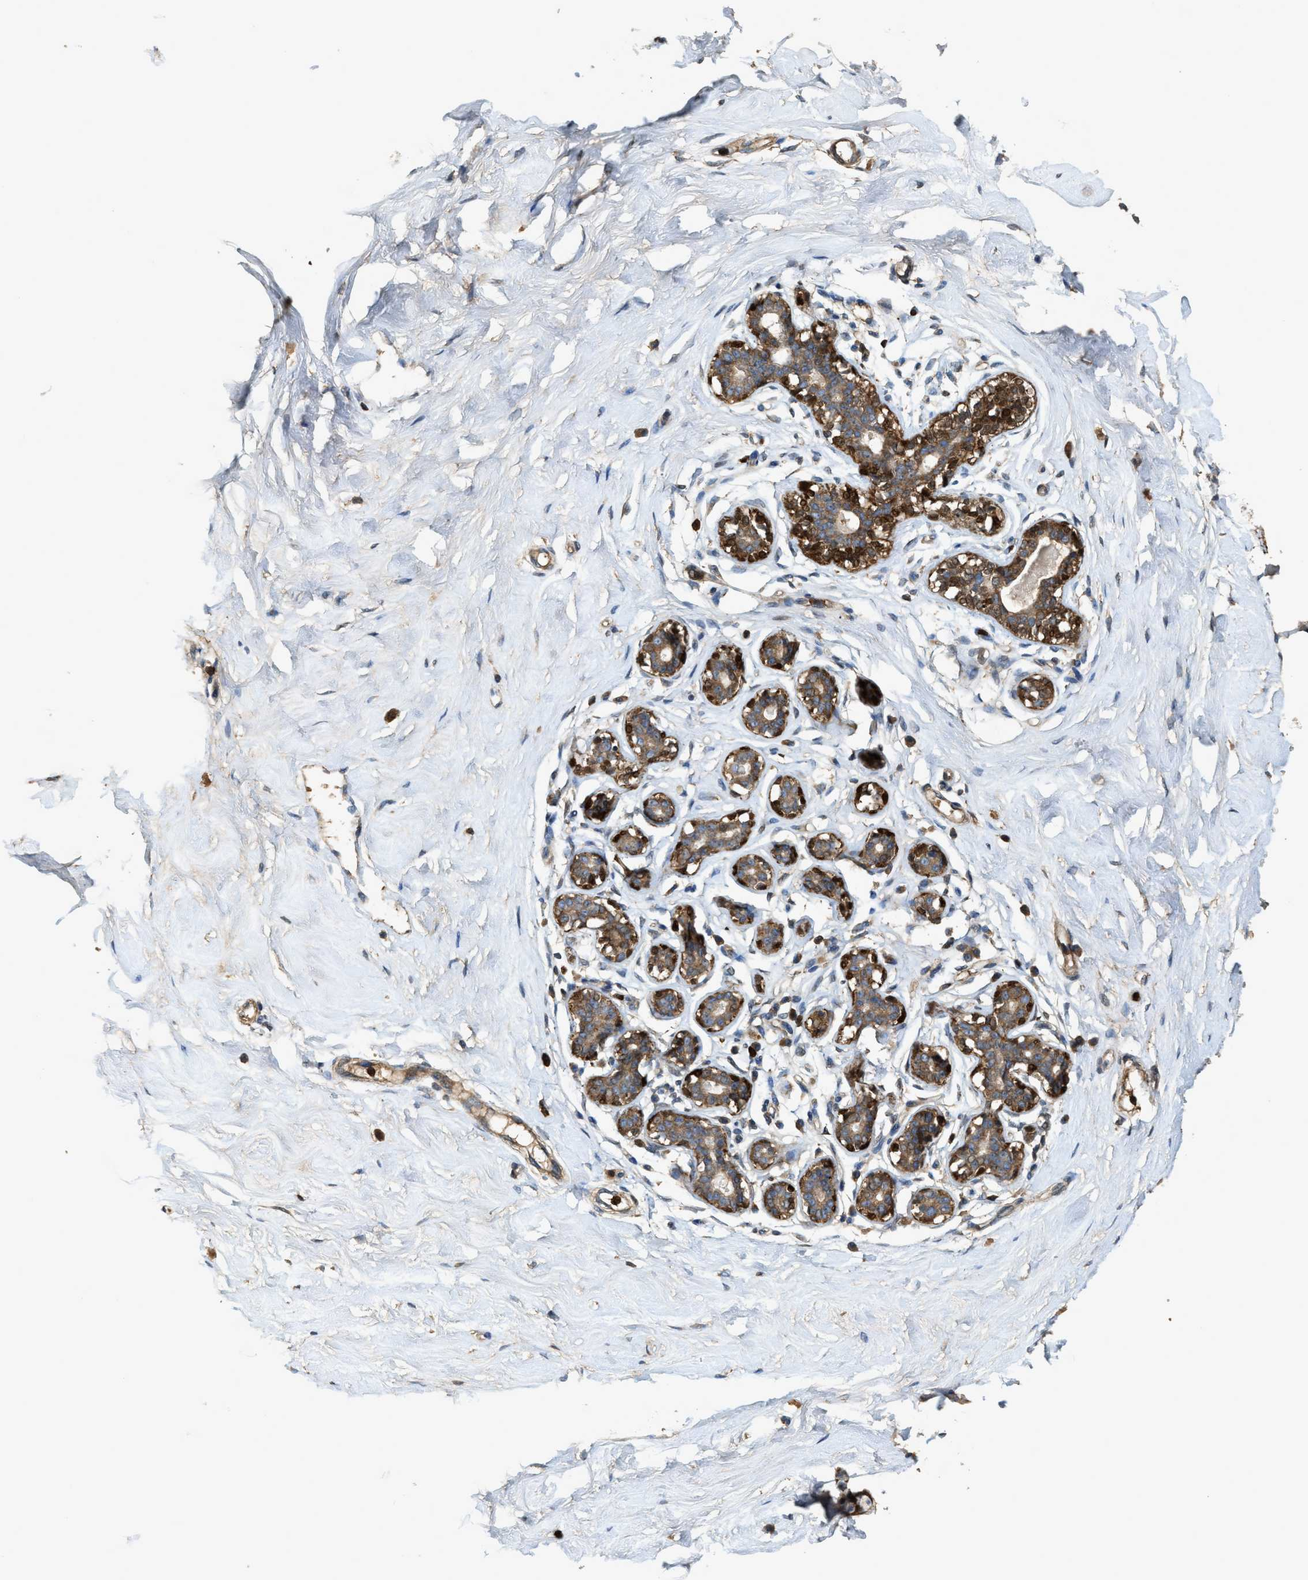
{"staining": {"intensity": "moderate", "quantity": ">75%", "location": "cytoplasmic/membranous"}, "tissue": "breast", "cell_type": "Adipocytes", "image_type": "normal", "snomed": [{"axis": "morphology", "description": "Normal tissue, NOS"}, {"axis": "topography", "description": "Breast"}], "caption": "The photomicrograph displays a brown stain indicating the presence of a protein in the cytoplasmic/membranous of adipocytes in breast.", "gene": "SERPINB5", "patient": {"sex": "female", "age": 23}}